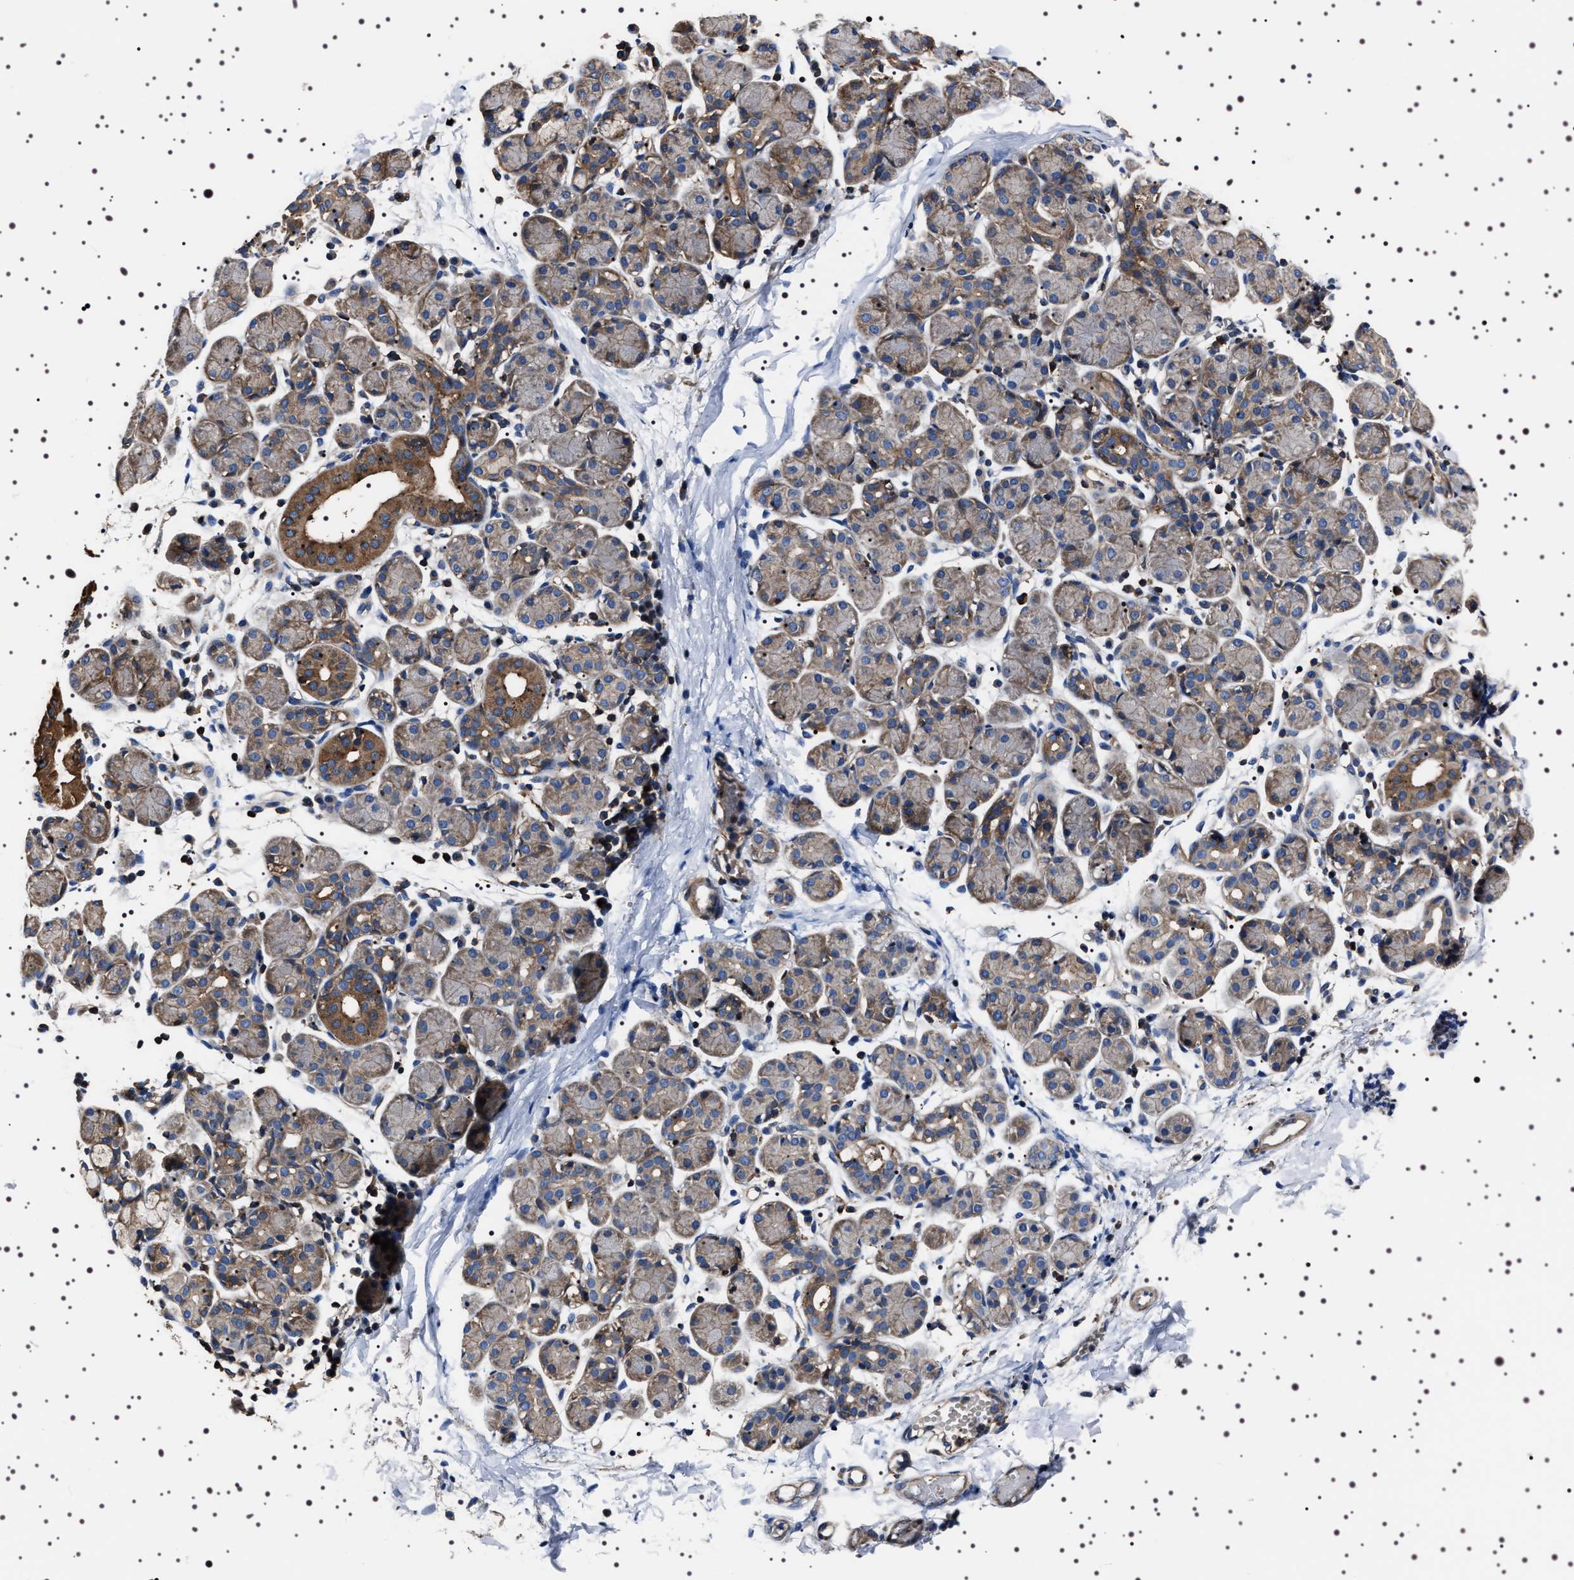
{"staining": {"intensity": "moderate", "quantity": "25%-75%", "location": "cytoplasmic/membranous"}, "tissue": "salivary gland", "cell_type": "Glandular cells", "image_type": "normal", "snomed": [{"axis": "morphology", "description": "Normal tissue, NOS"}, {"axis": "morphology", "description": "Inflammation, NOS"}, {"axis": "topography", "description": "Lymph node"}, {"axis": "topography", "description": "Salivary gland"}], "caption": "Immunohistochemistry (DAB (3,3'-diaminobenzidine)) staining of benign salivary gland displays moderate cytoplasmic/membranous protein staining in about 25%-75% of glandular cells. (DAB IHC with brightfield microscopy, high magnification).", "gene": "WDR1", "patient": {"sex": "male", "age": 3}}